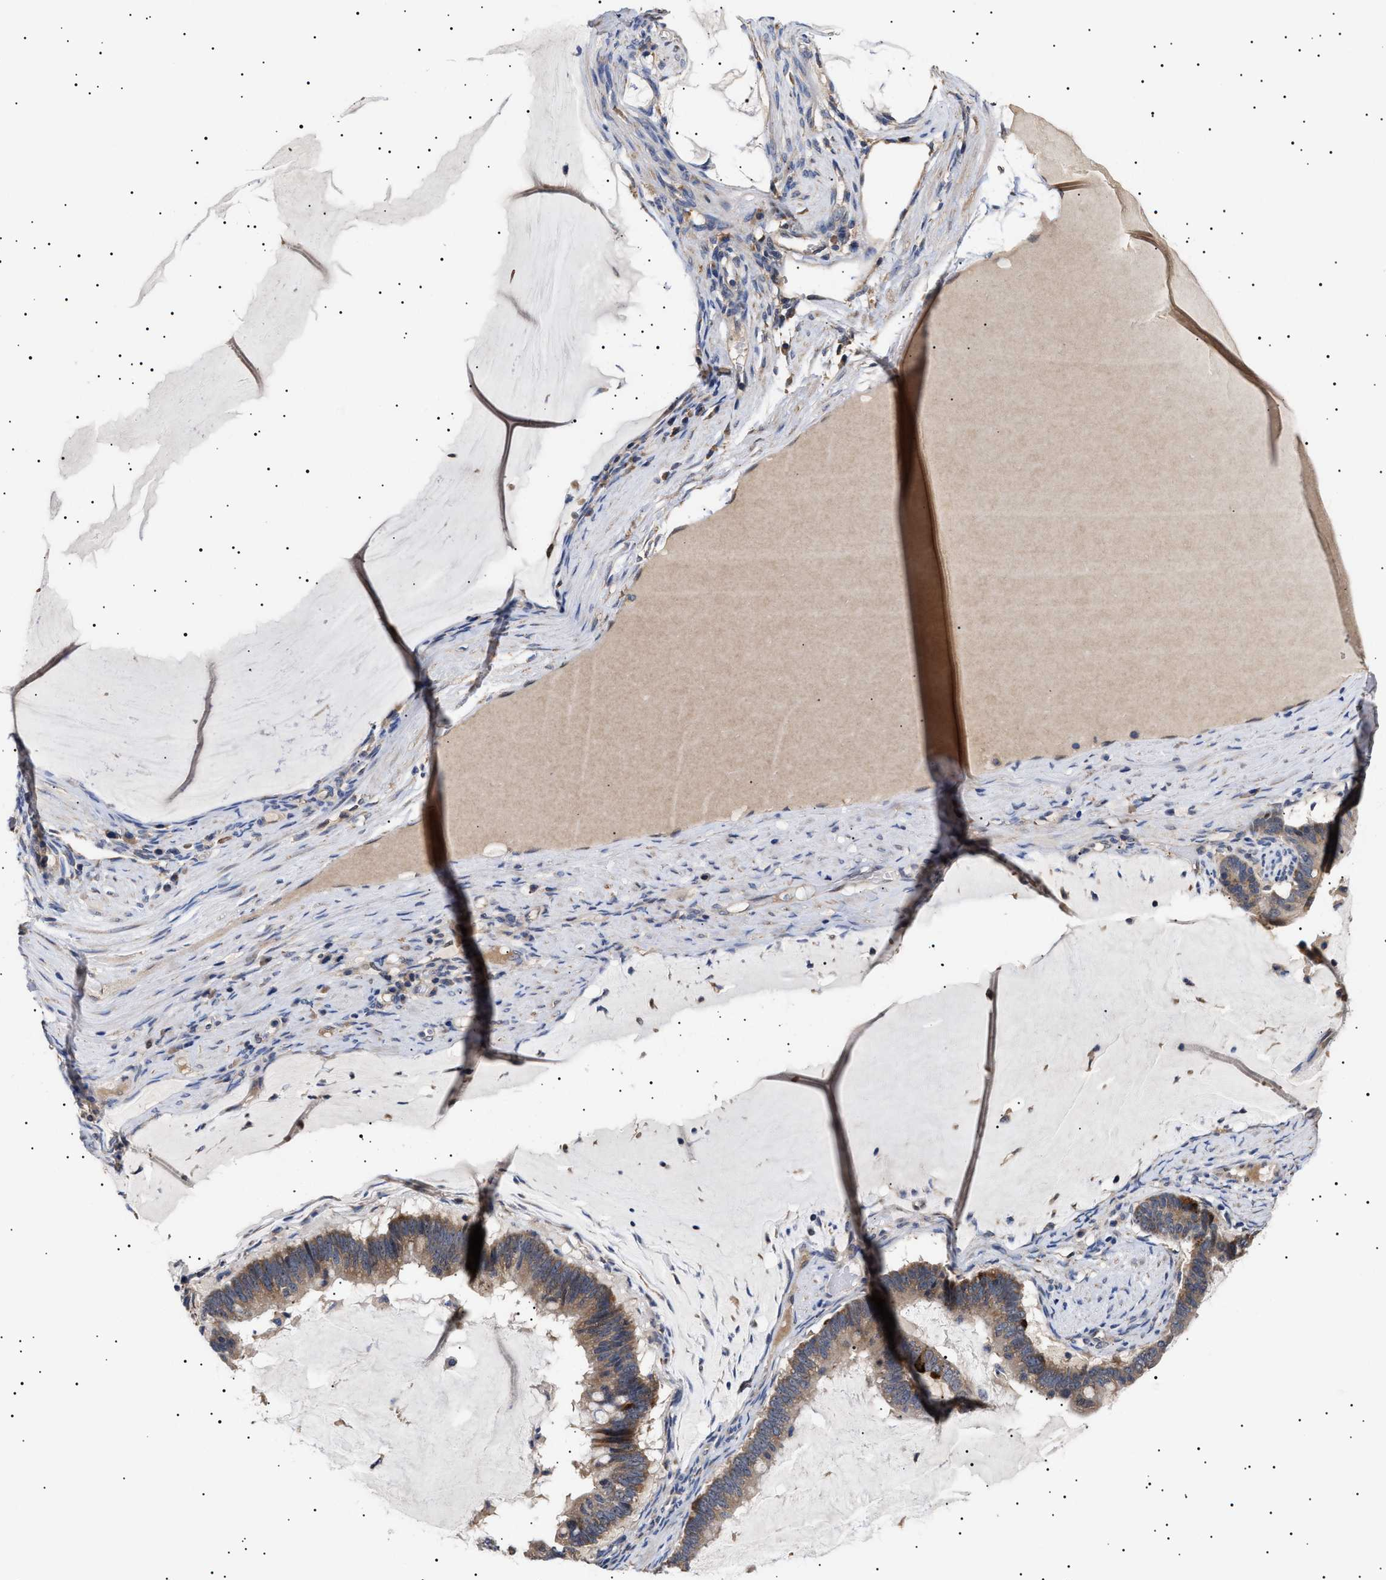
{"staining": {"intensity": "moderate", "quantity": "25%-75%", "location": "cytoplasmic/membranous,nuclear"}, "tissue": "ovarian cancer", "cell_type": "Tumor cells", "image_type": "cancer", "snomed": [{"axis": "morphology", "description": "Cystadenocarcinoma, mucinous, NOS"}, {"axis": "topography", "description": "Ovary"}], "caption": "There is medium levels of moderate cytoplasmic/membranous and nuclear expression in tumor cells of ovarian mucinous cystadenocarcinoma, as demonstrated by immunohistochemical staining (brown color).", "gene": "KRBA1", "patient": {"sex": "female", "age": 61}}